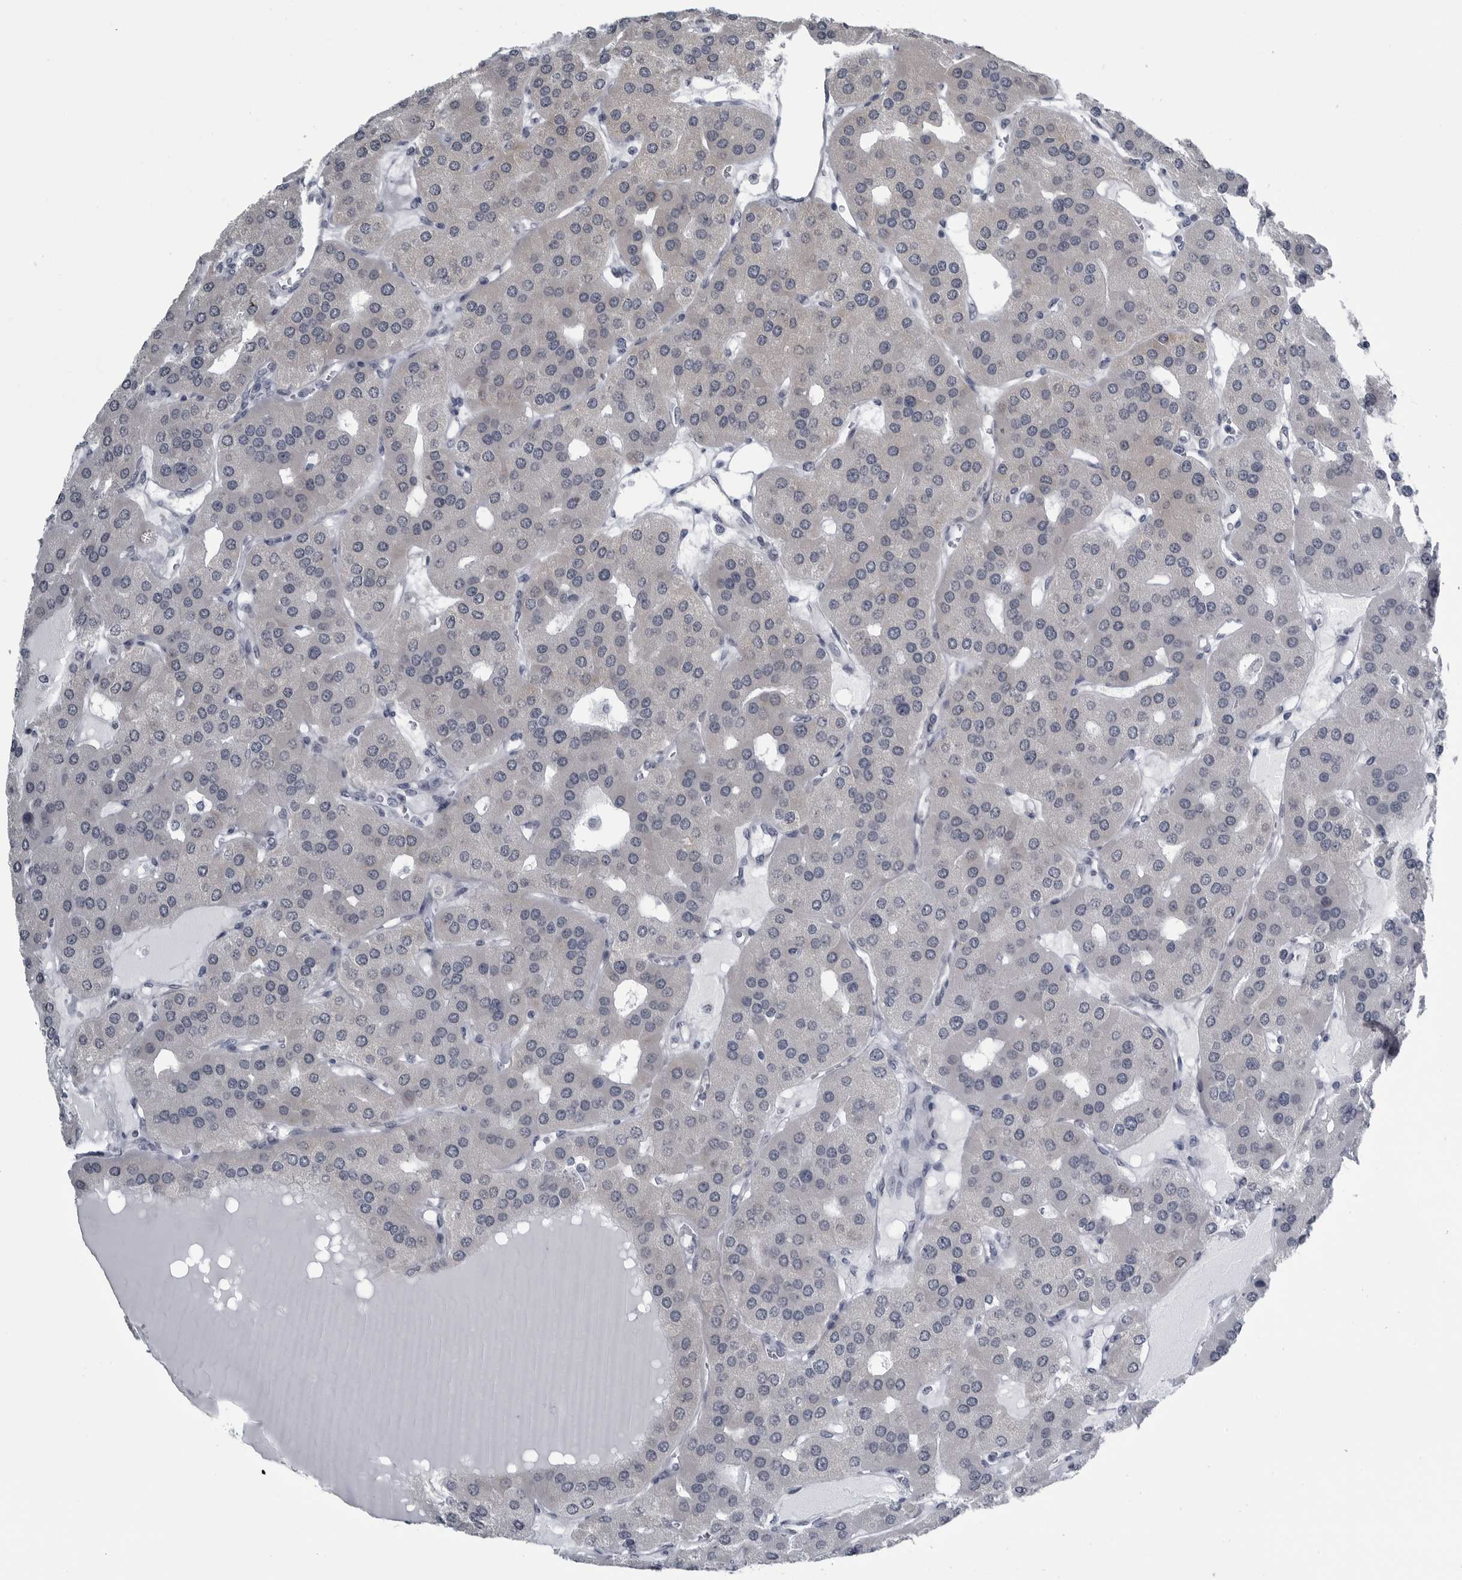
{"staining": {"intensity": "weak", "quantity": "25%-75%", "location": "cytoplasmic/membranous"}, "tissue": "parathyroid gland", "cell_type": "Glandular cells", "image_type": "normal", "snomed": [{"axis": "morphology", "description": "Normal tissue, NOS"}, {"axis": "morphology", "description": "Adenoma, NOS"}, {"axis": "topography", "description": "Parathyroid gland"}], "caption": "This micrograph demonstrates IHC staining of normal human parathyroid gland, with low weak cytoplasmic/membranous expression in approximately 25%-75% of glandular cells.", "gene": "MYOC", "patient": {"sex": "female", "age": 86}}